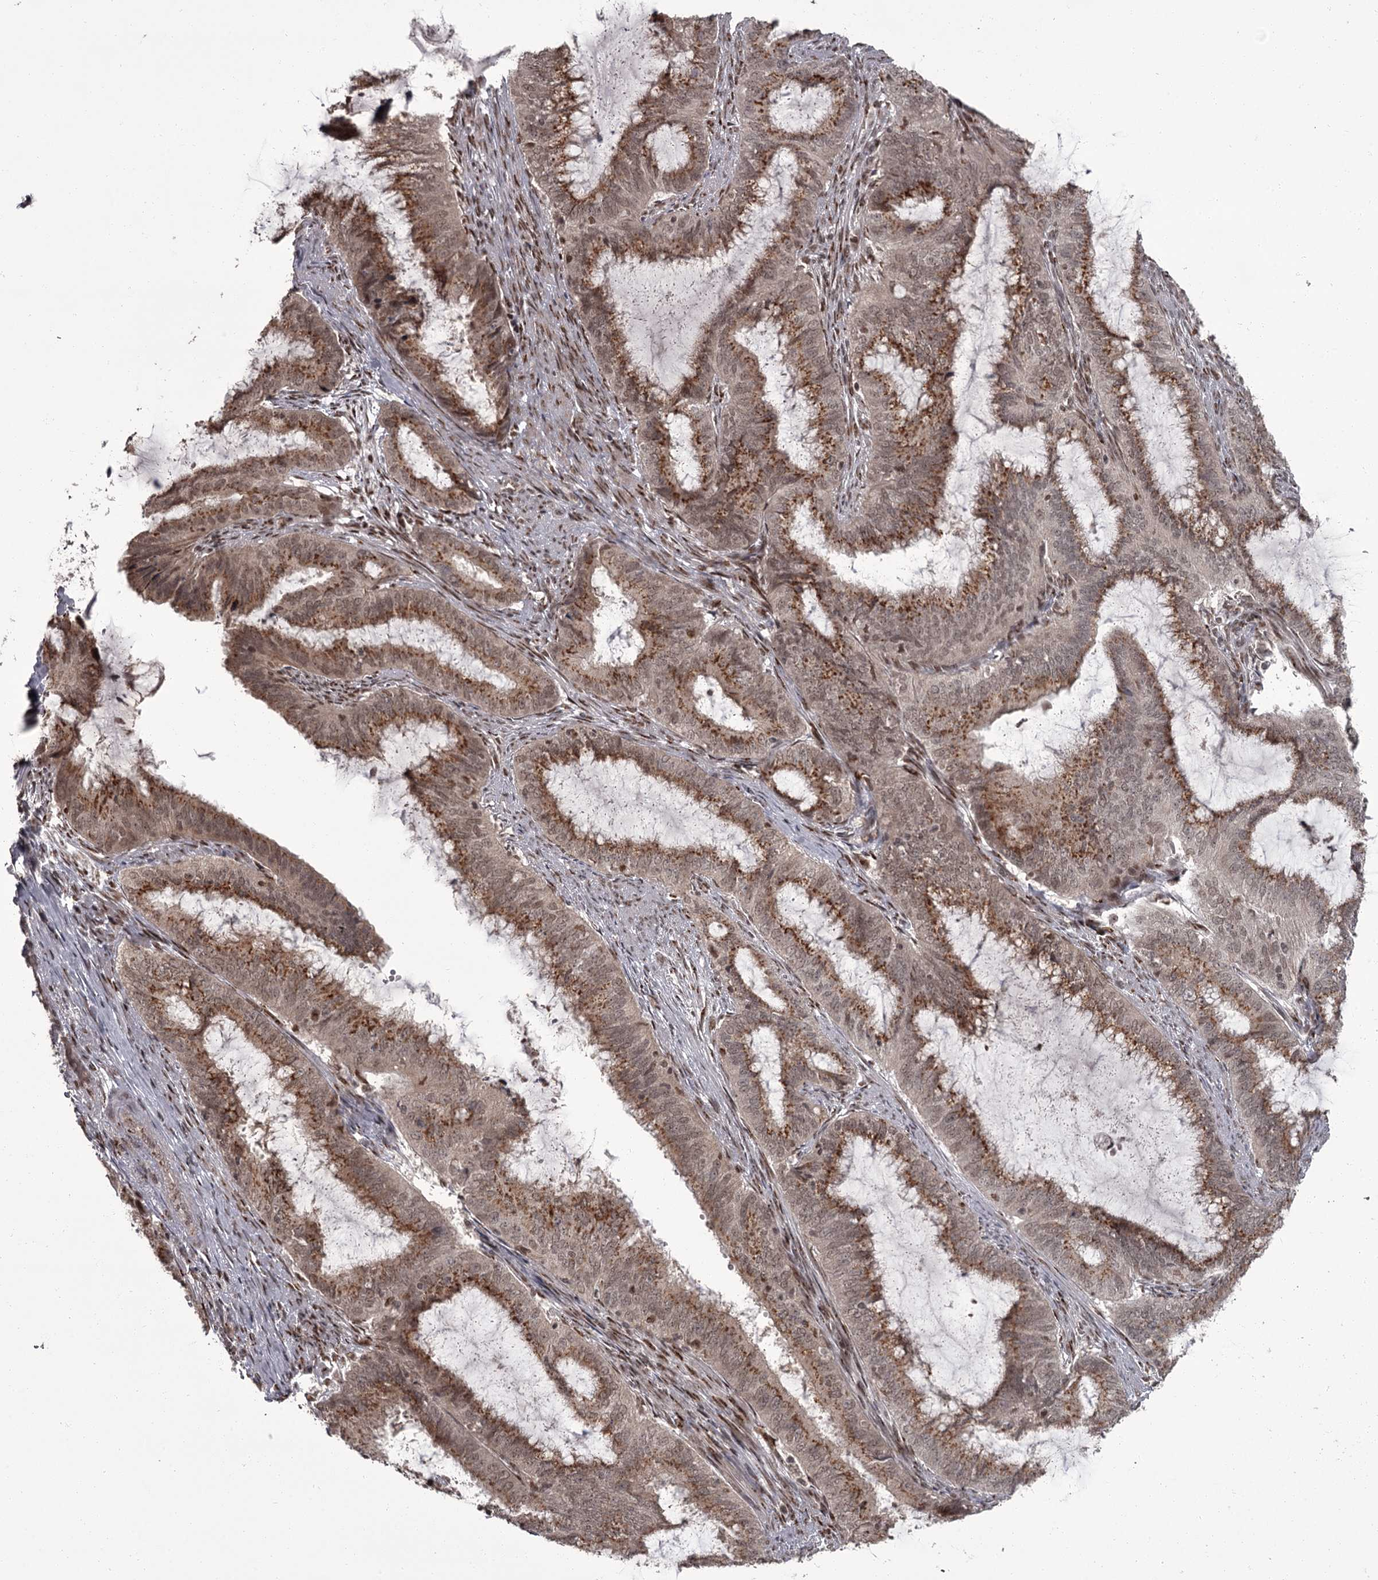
{"staining": {"intensity": "moderate", "quantity": ">75%", "location": "cytoplasmic/membranous,nuclear"}, "tissue": "endometrial cancer", "cell_type": "Tumor cells", "image_type": "cancer", "snomed": [{"axis": "morphology", "description": "Adenocarcinoma, NOS"}, {"axis": "topography", "description": "Endometrium"}], "caption": "This is an image of immunohistochemistry (IHC) staining of adenocarcinoma (endometrial), which shows moderate staining in the cytoplasmic/membranous and nuclear of tumor cells.", "gene": "CEP83", "patient": {"sex": "female", "age": 51}}